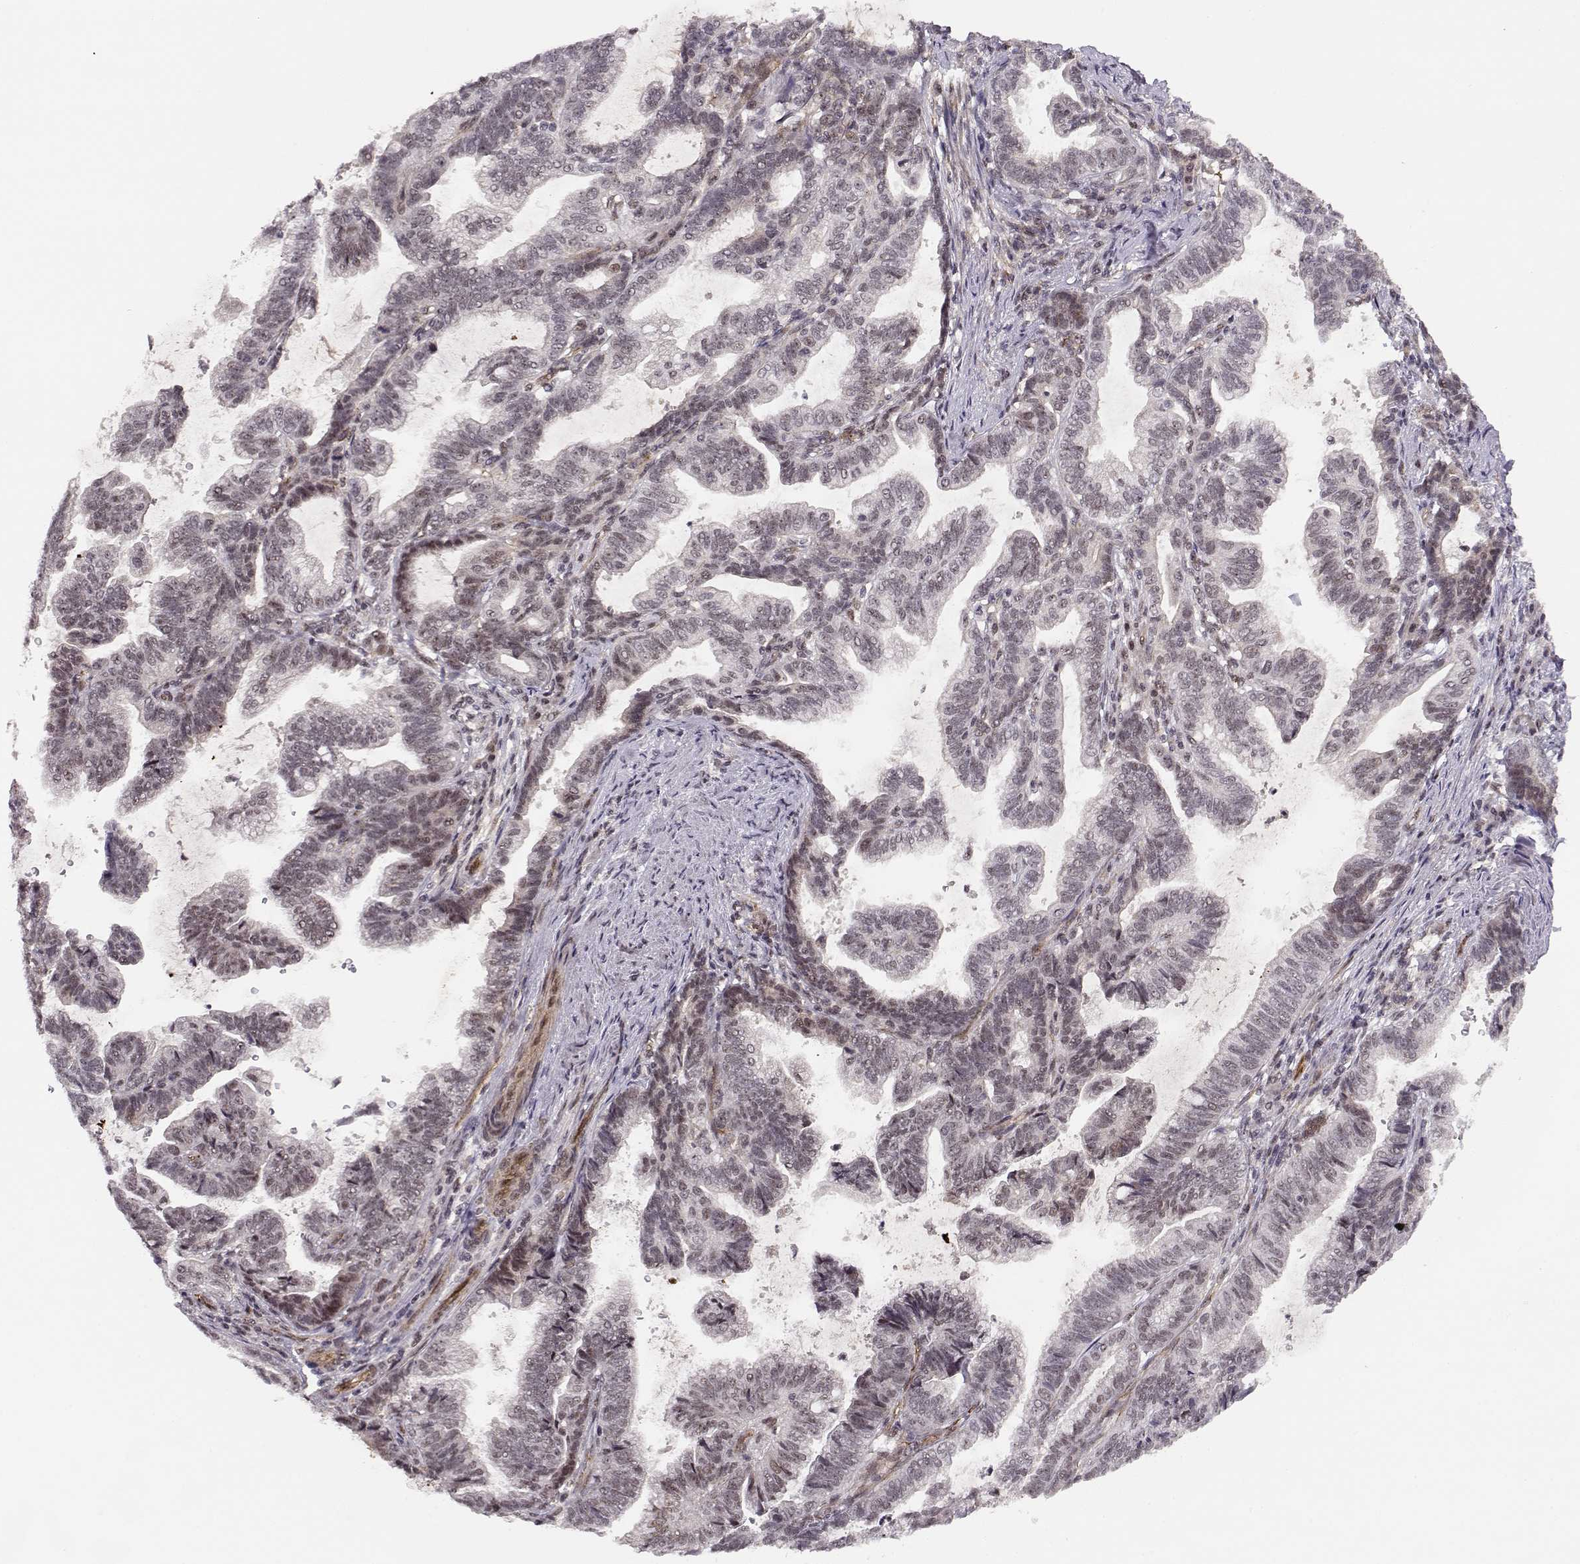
{"staining": {"intensity": "negative", "quantity": "none", "location": "none"}, "tissue": "stomach cancer", "cell_type": "Tumor cells", "image_type": "cancer", "snomed": [{"axis": "morphology", "description": "Adenocarcinoma, NOS"}, {"axis": "topography", "description": "Stomach"}], "caption": "There is no significant expression in tumor cells of stomach cancer (adenocarcinoma).", "gene": "CIR1", "patient": {"sex": "male", "age": 83}}